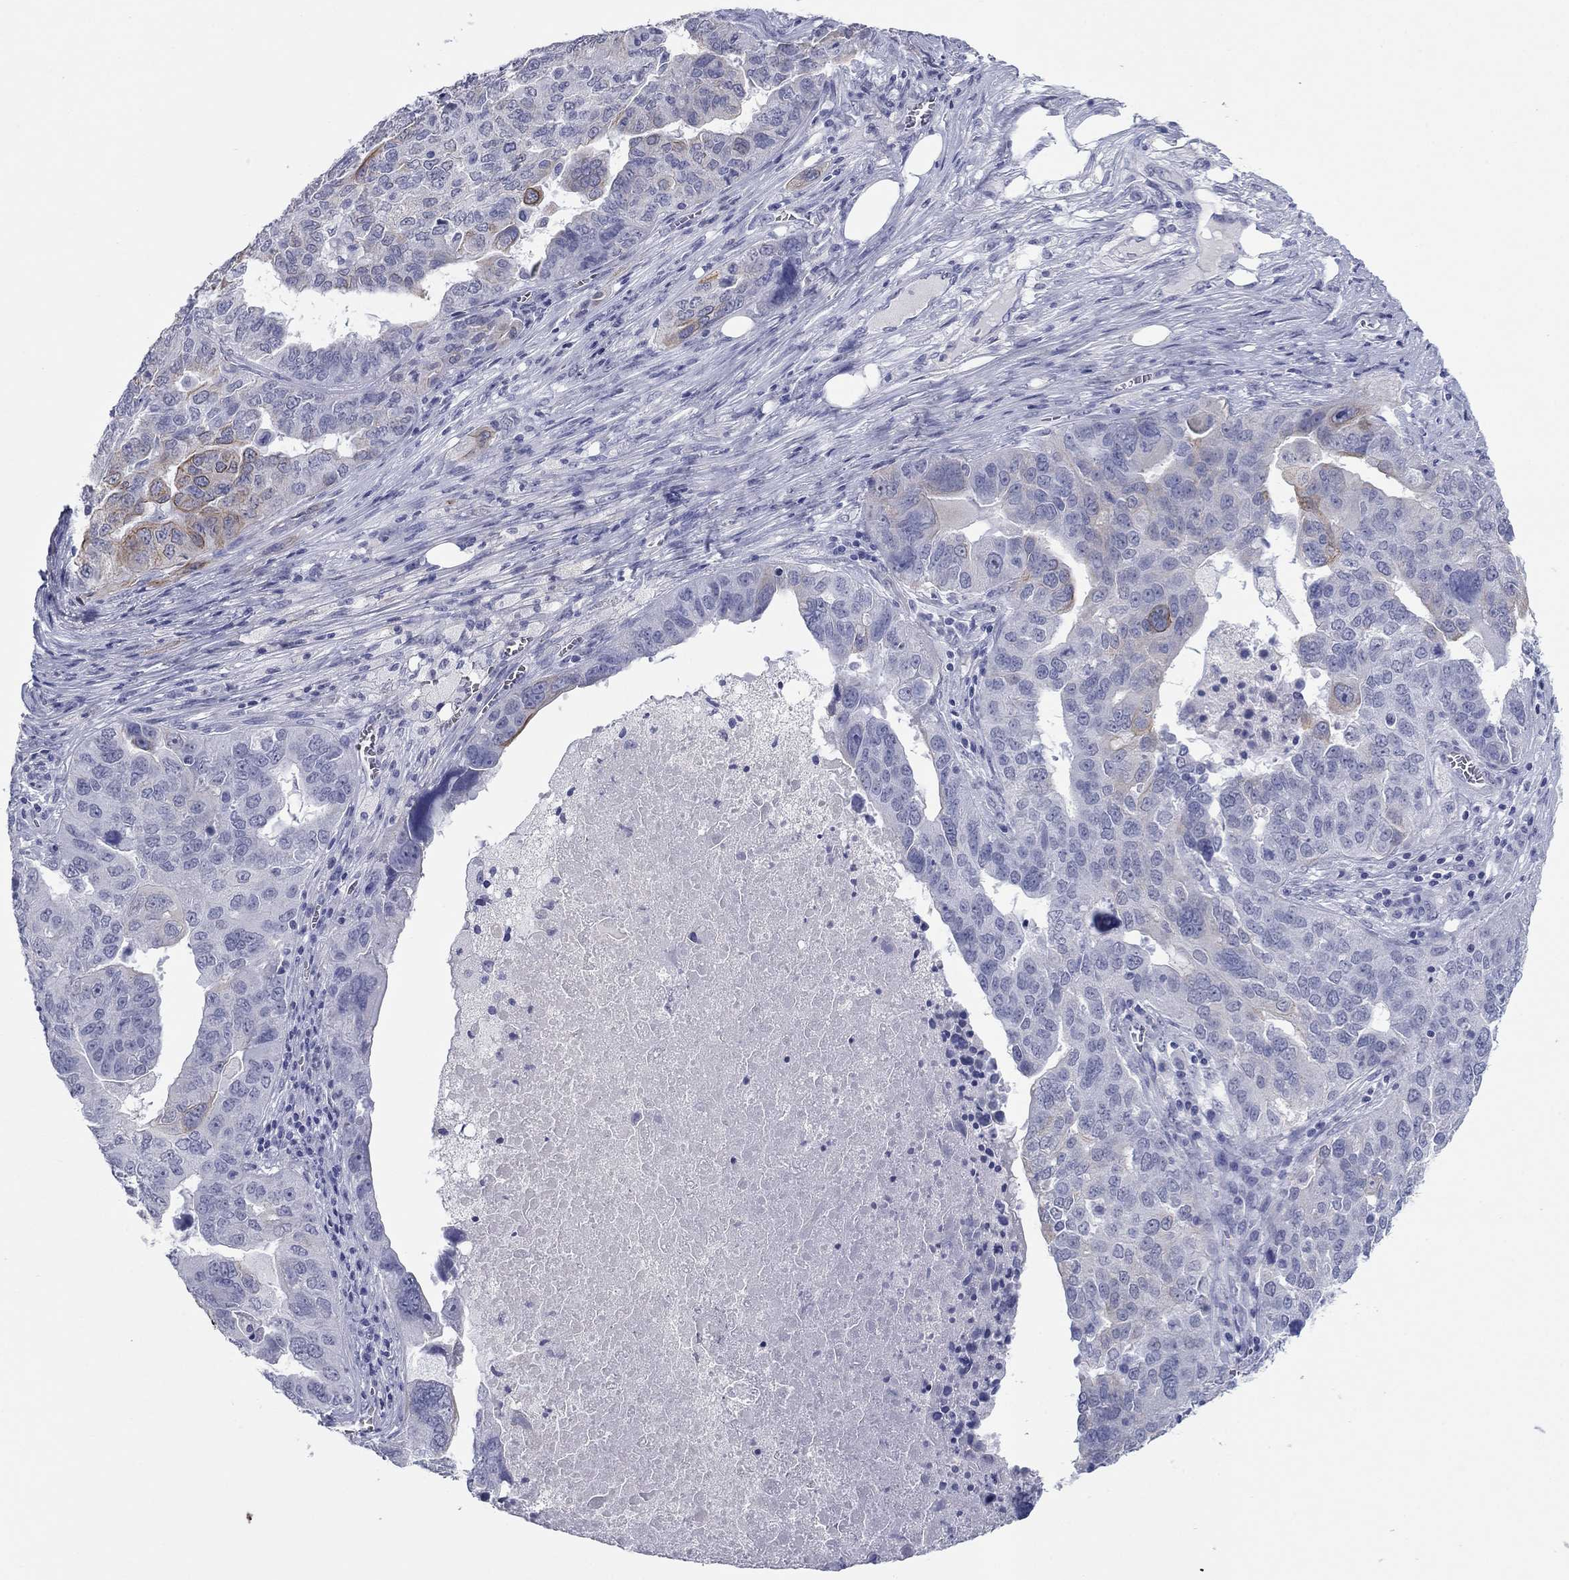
{"staining": {"intensity": "weak", "quantity": "<25%", "location": "cytoplasmic/membranous"}, "tissue": "ovarian cancer", "cell_type": "Tumor cells", "image_type": "cancer", "snomed": [{"axis": "morphology", "description": "Carcinoma, endometroid"}, {"axis": "topography", "description": "Soft tissue"}, {"axis": "topography", "description": "Ovary"}], "caption": "Immunohistochemical staining of human endometroid carcinoma (ovarian) reveals no significant staining in tumor cells.", "gene": "KRT75", "patient": {"sex": "female", "age": 52}}